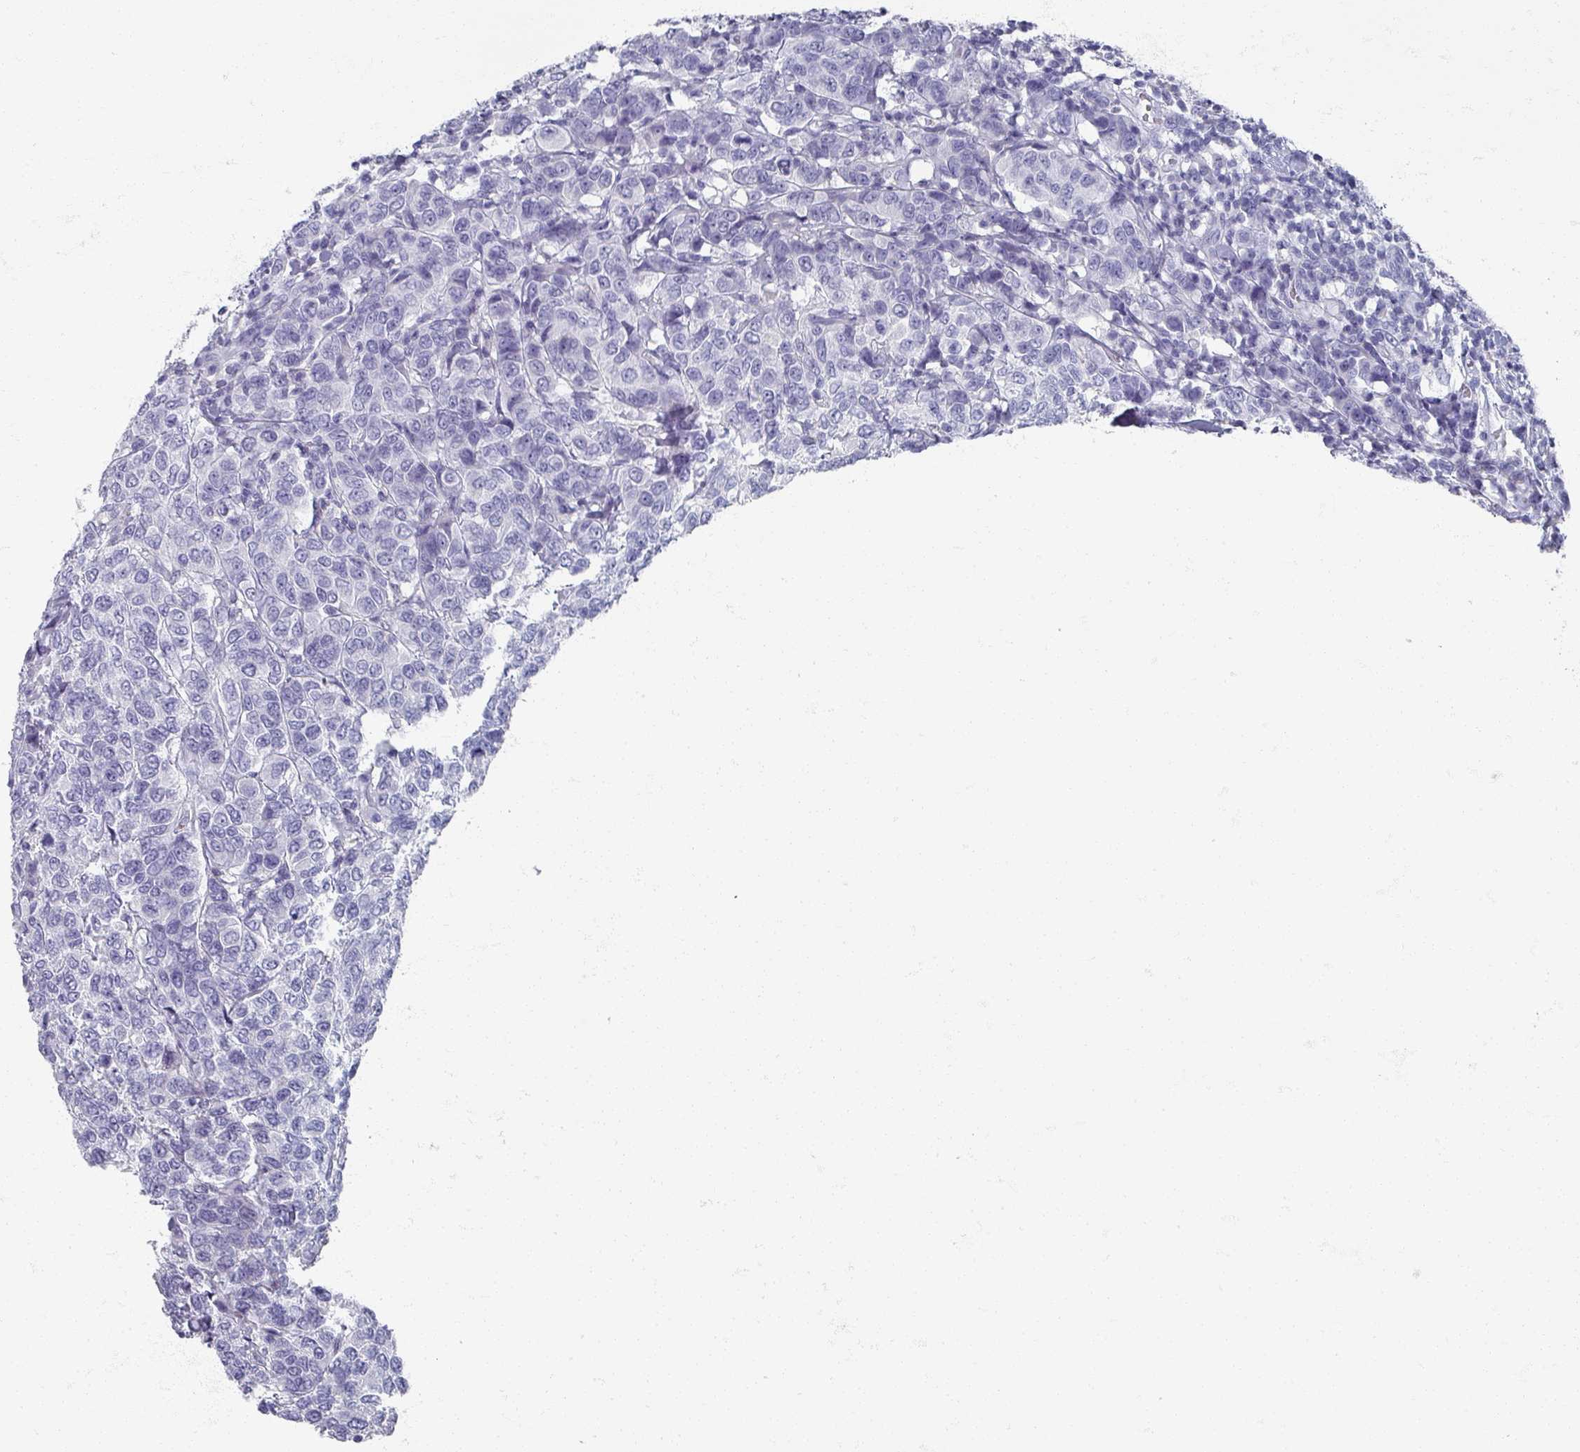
{"staining": {"intensity": "negative", "quantity": "none", "location": "none"}, "tissue": "breast cancer", "cell_type": "Tumor cells", "image_type": "cancer", "snomed": [{"axis": "morphology", "description": "Duct carcinoma"}, {"axis": "topography", "description": "Breast"}], "caption": "Breast intraductal carcinoma was stained to show a protein in brown. There is no significant positivity in tumor cells.", "gene": "OMG", "patient": {"sex": "female", "age": 55}}